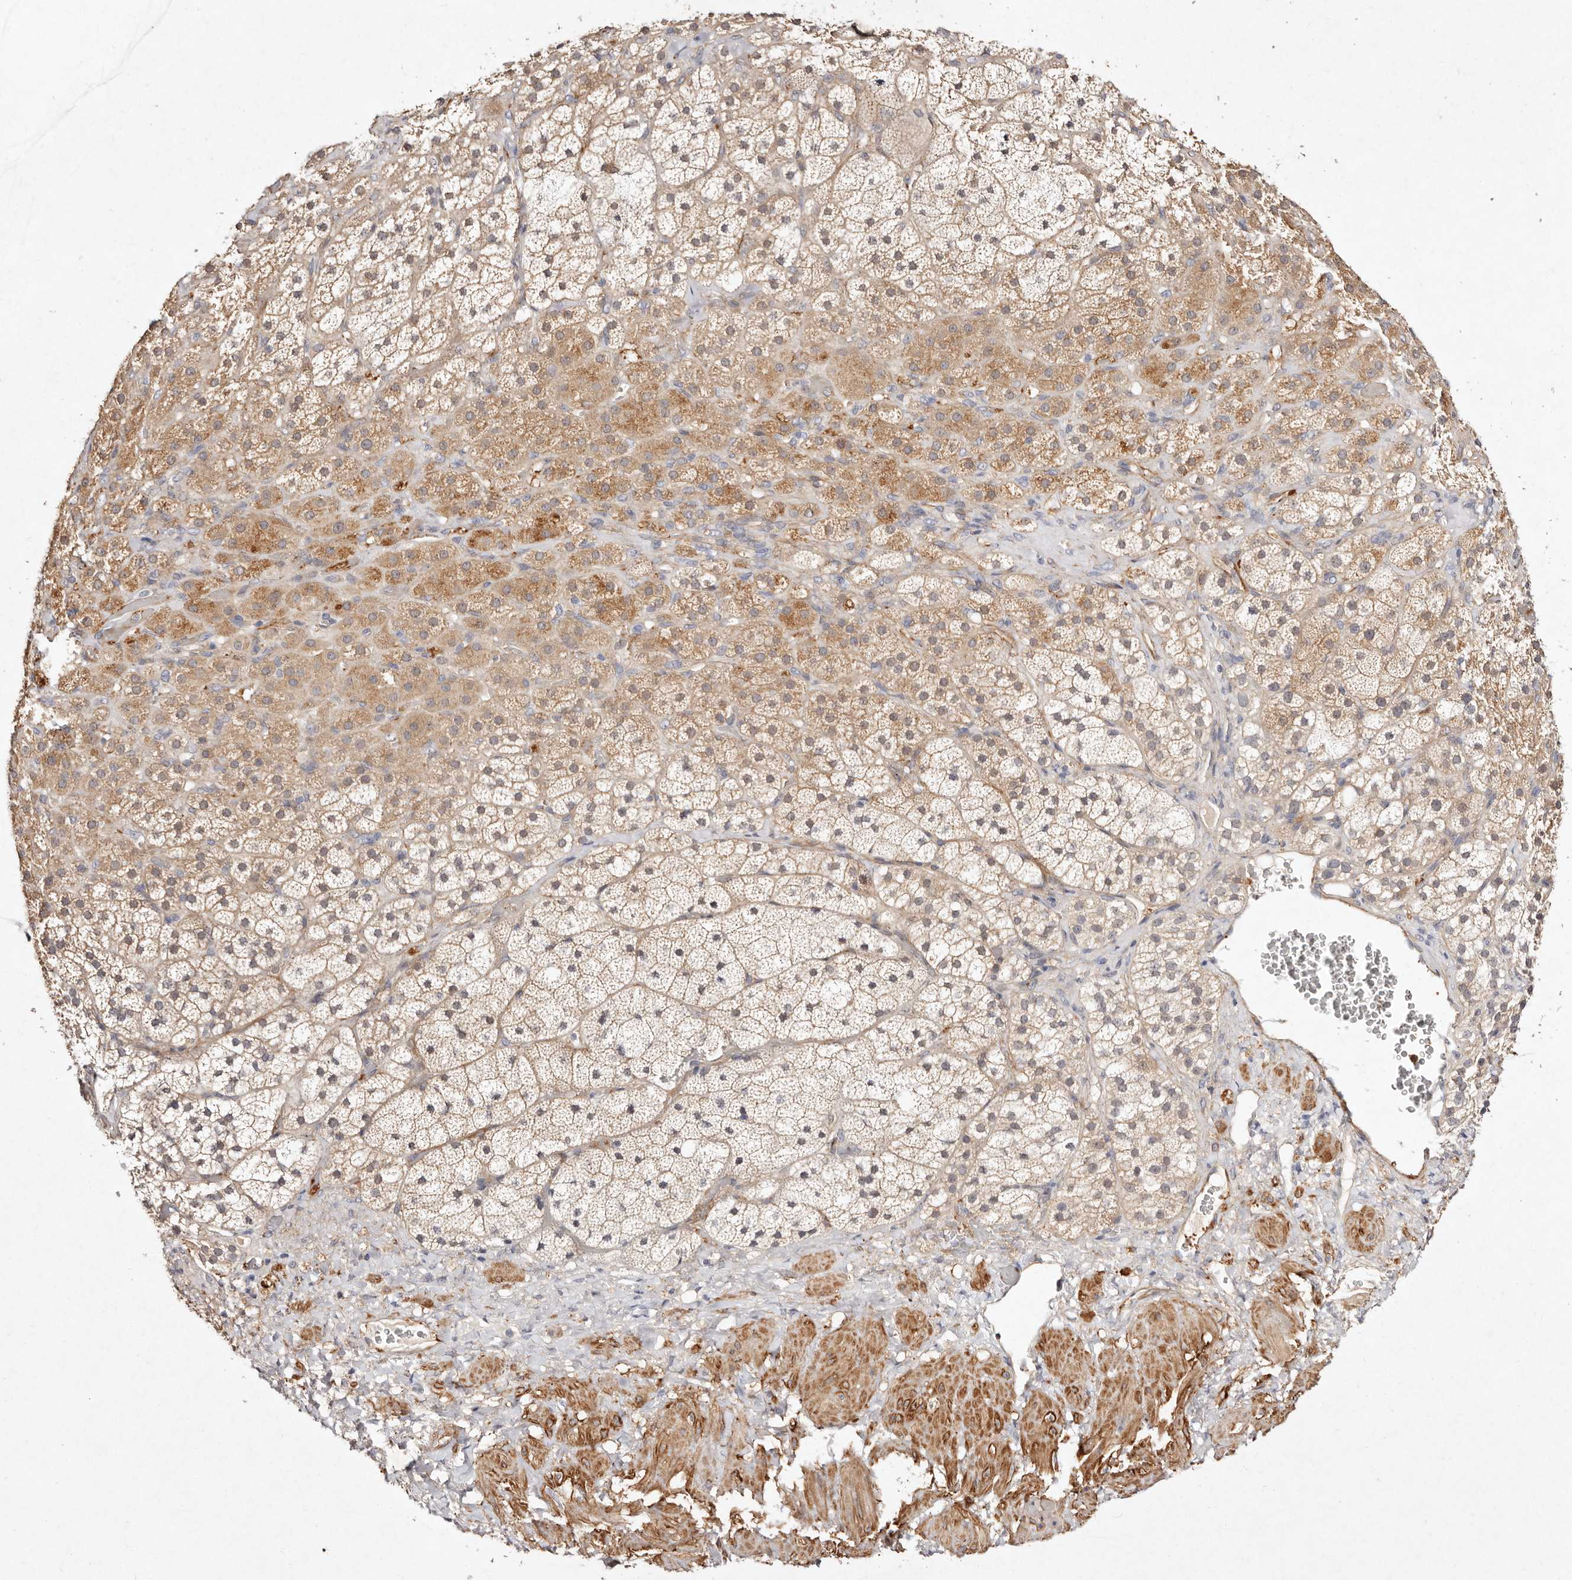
{"staining": {"intensity": "moderate", "quantity": ">75%", "location": "cytoplasmic/membranous"}, "tissue": "adrenal gland", "cell_type": "Glandular cells", "image_type": "normal", "snomed": [{"axis": "morphology", "description": "Normal tissue, NOS"}, {"axis": "topography", "description": "Adrenal gland"}], "caption": "High-magnification brightfield microscopy of unremarkable adrenal gland stained with DAB (3,3'-diaminobenzidine) (brown) and counterstained with hematoxylin (blue). glandular cells exhibit moderate cytoplasmic/membranous expression is identified in about>75% of cells.", "gene": "MTMR11", "patient": {"sex": "male", "age": 57}}